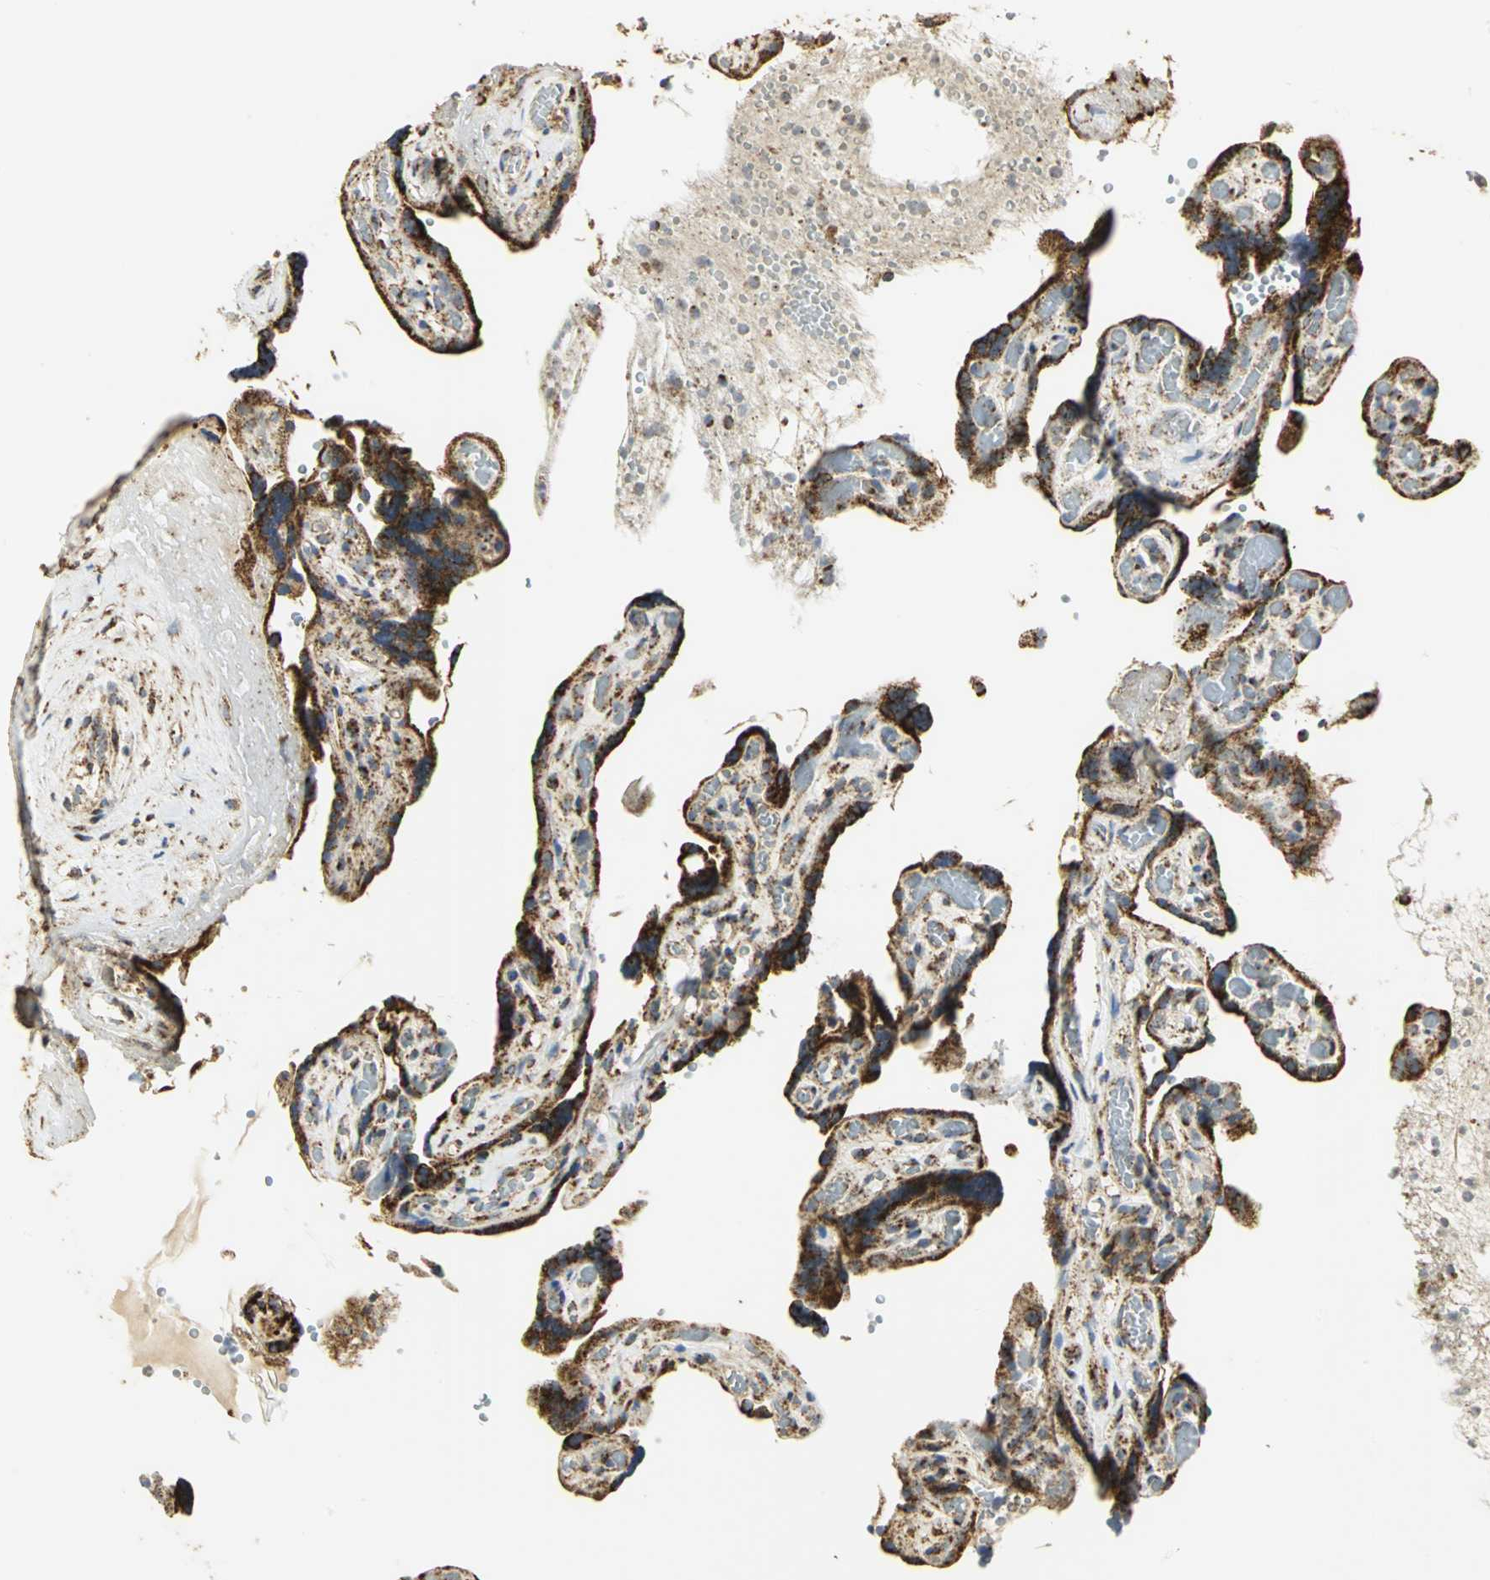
{"staining": {"intensity": "strong", "quantity": ">75%", "location": "cytoplasmic/membranous"}, "tissue": "placenta", "cell_type": "Decidual cells", "image_type": "normal", "snomed": [{"axis": "morphology", "description": "Normal tissue, NOS"}, {"axis": "topography", "description": "Placenta"}], "caption": "Immunohistochemical staining of benign placenta reveals high levels of strong cytoplasmic/membranous staining in about >75% of decidual cells. Immunohistochemistry stains the protein of interest in brown and the nuclei are stained blue.", "gene": "VDAC1", "patient": {"sex": "female", "age": 30}}